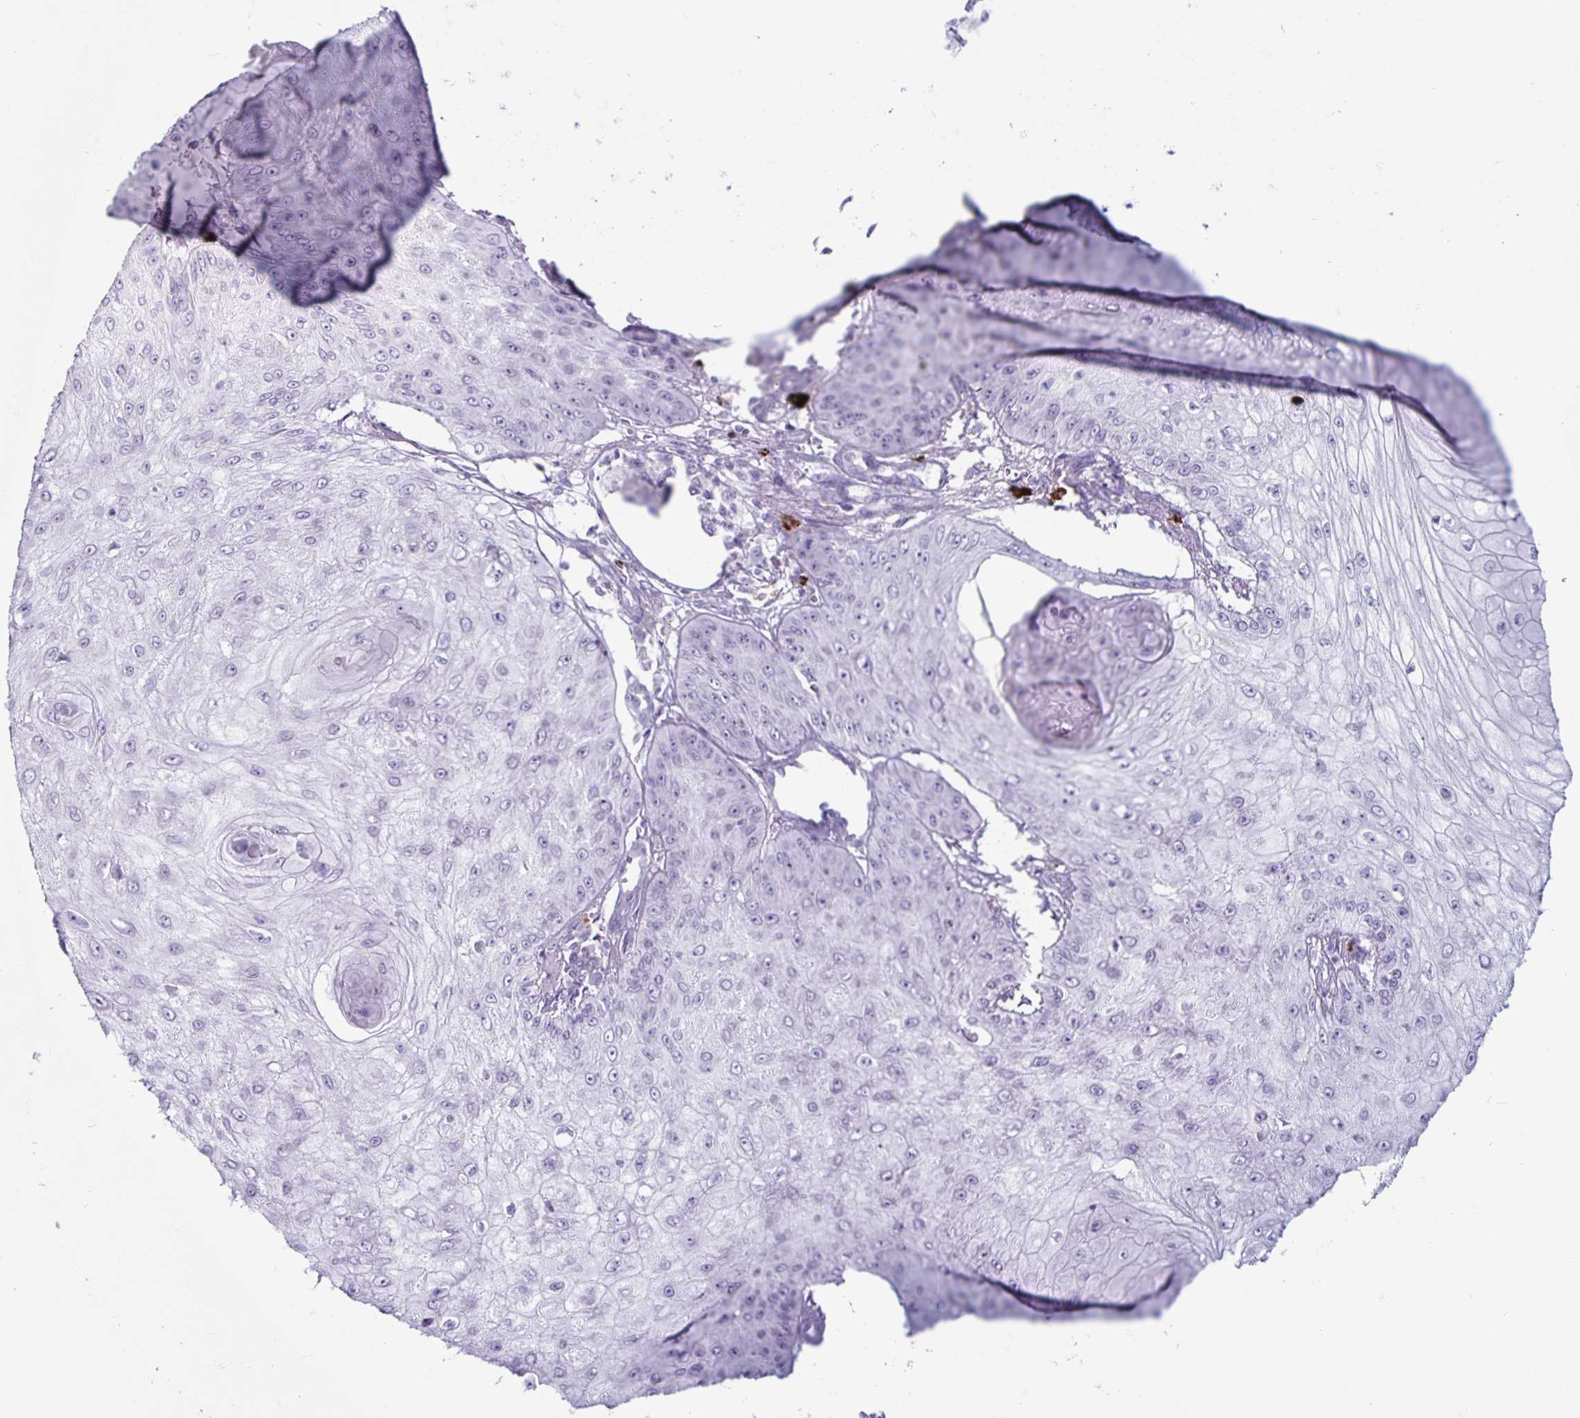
{"staining": {"intensity": "negative", "quantity": "none", "location": "none"}, "tissue": "skin cancer", "cell_type": "Tumor cells", "image_type": "cancer", "snomed": [{"axis": "morphology", "description": "Squamous cell carcinoma, NOS"}, {"axis": "topography", "description": "Skin"}], "caption": "The micrograph shows no staining of tumor cells in squamous cell carcinoma (skin). (Immunohistochemistry, brightfield microscopy, high magnification).", "gene": "GZMK", "patient": {"sex": "male", "age": 70}}